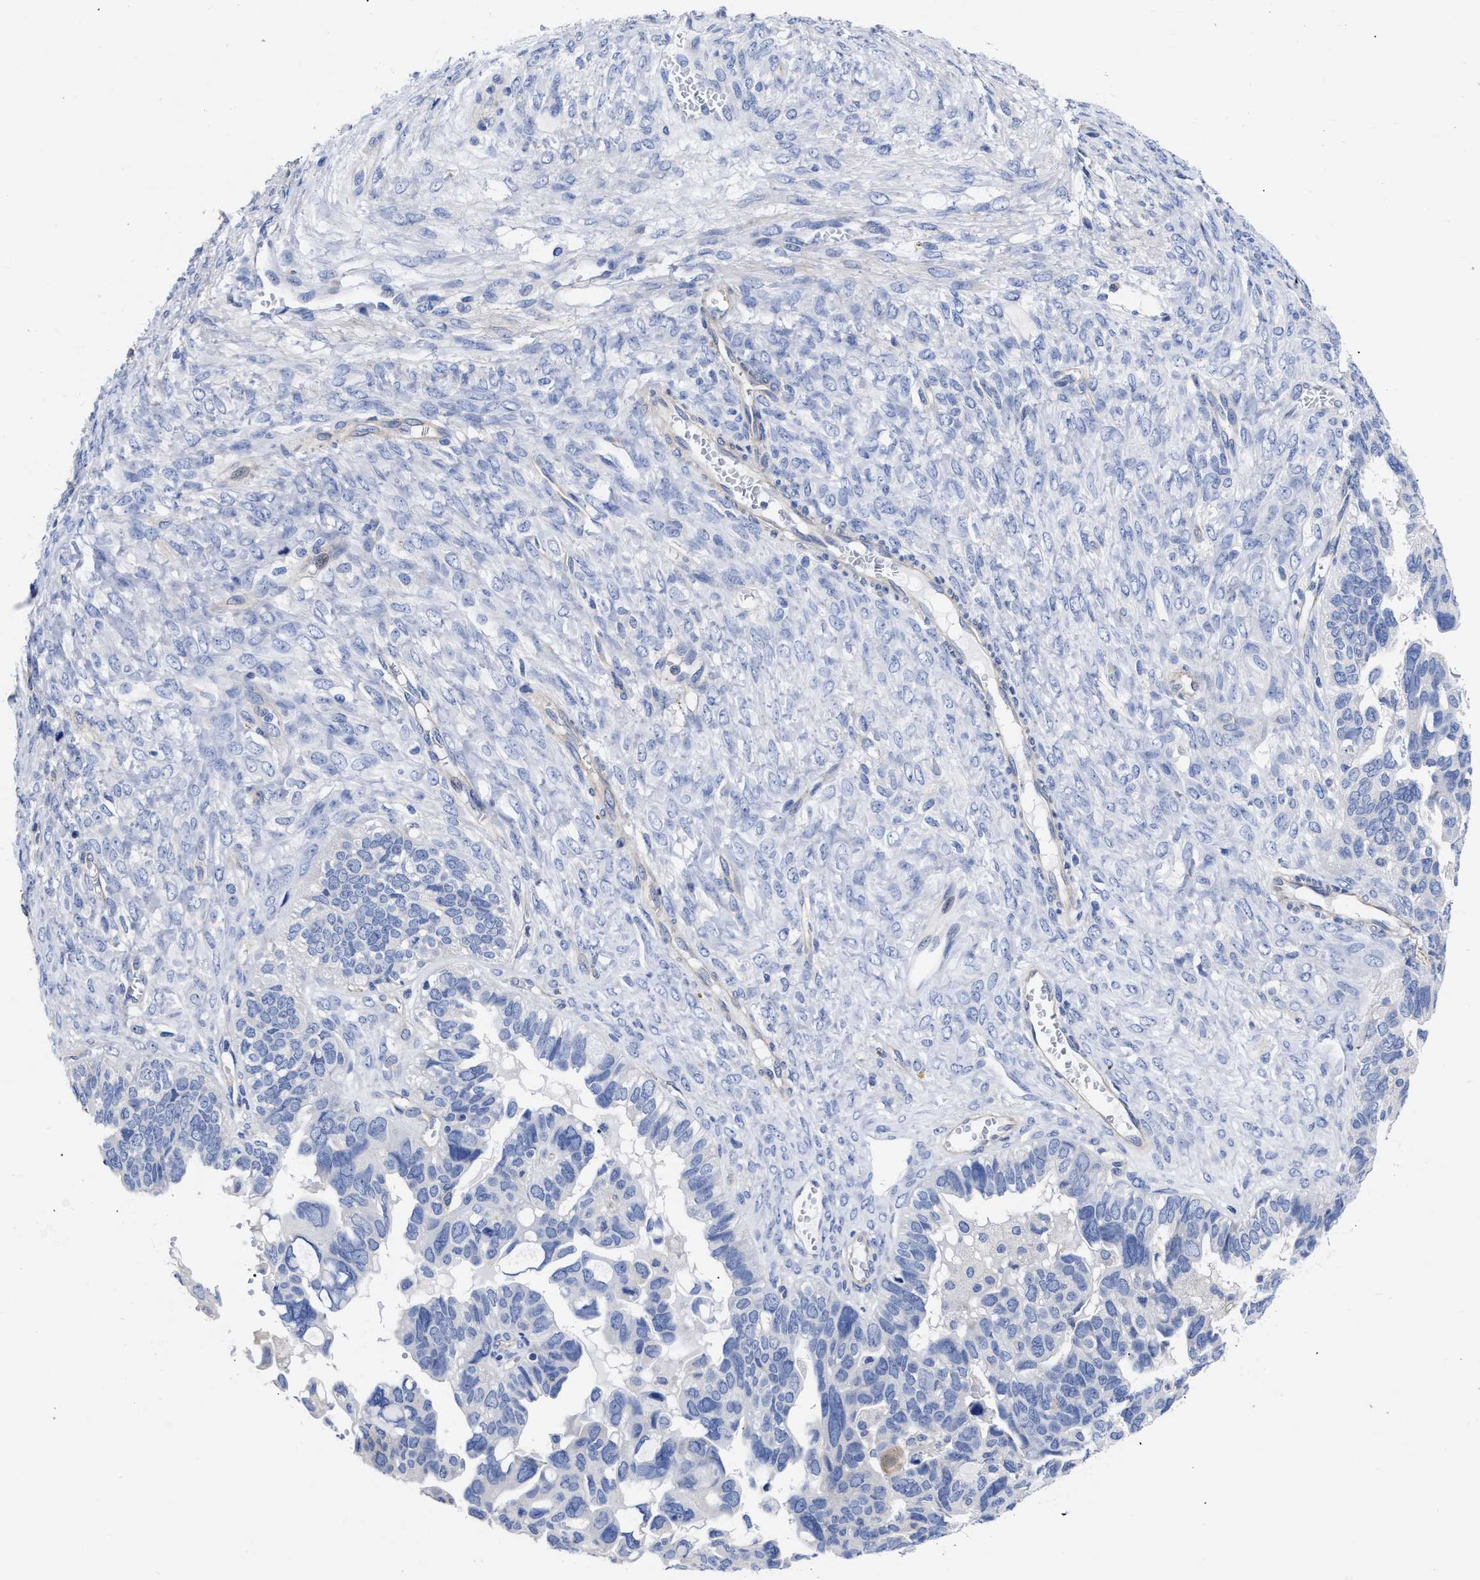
{"staining": {"intensity": "negative", "quantity": "none", "location": "none"}, "tissue": "ovarian cancer", "cell_type": "Tumor cells", "image_type": "cancer", "snomed": [{"axis": "morphology", "description": "Cystadenocarcinoma, serous, NOS"}, {"axis": "topography", "description": "Ovary"}], "caption": "The image shows no significant expression in tumor cells of ovarian serous cystadenocarcinoma.", "gene": "IRAG2", "patient": {"sex": "female", "age": 79}}